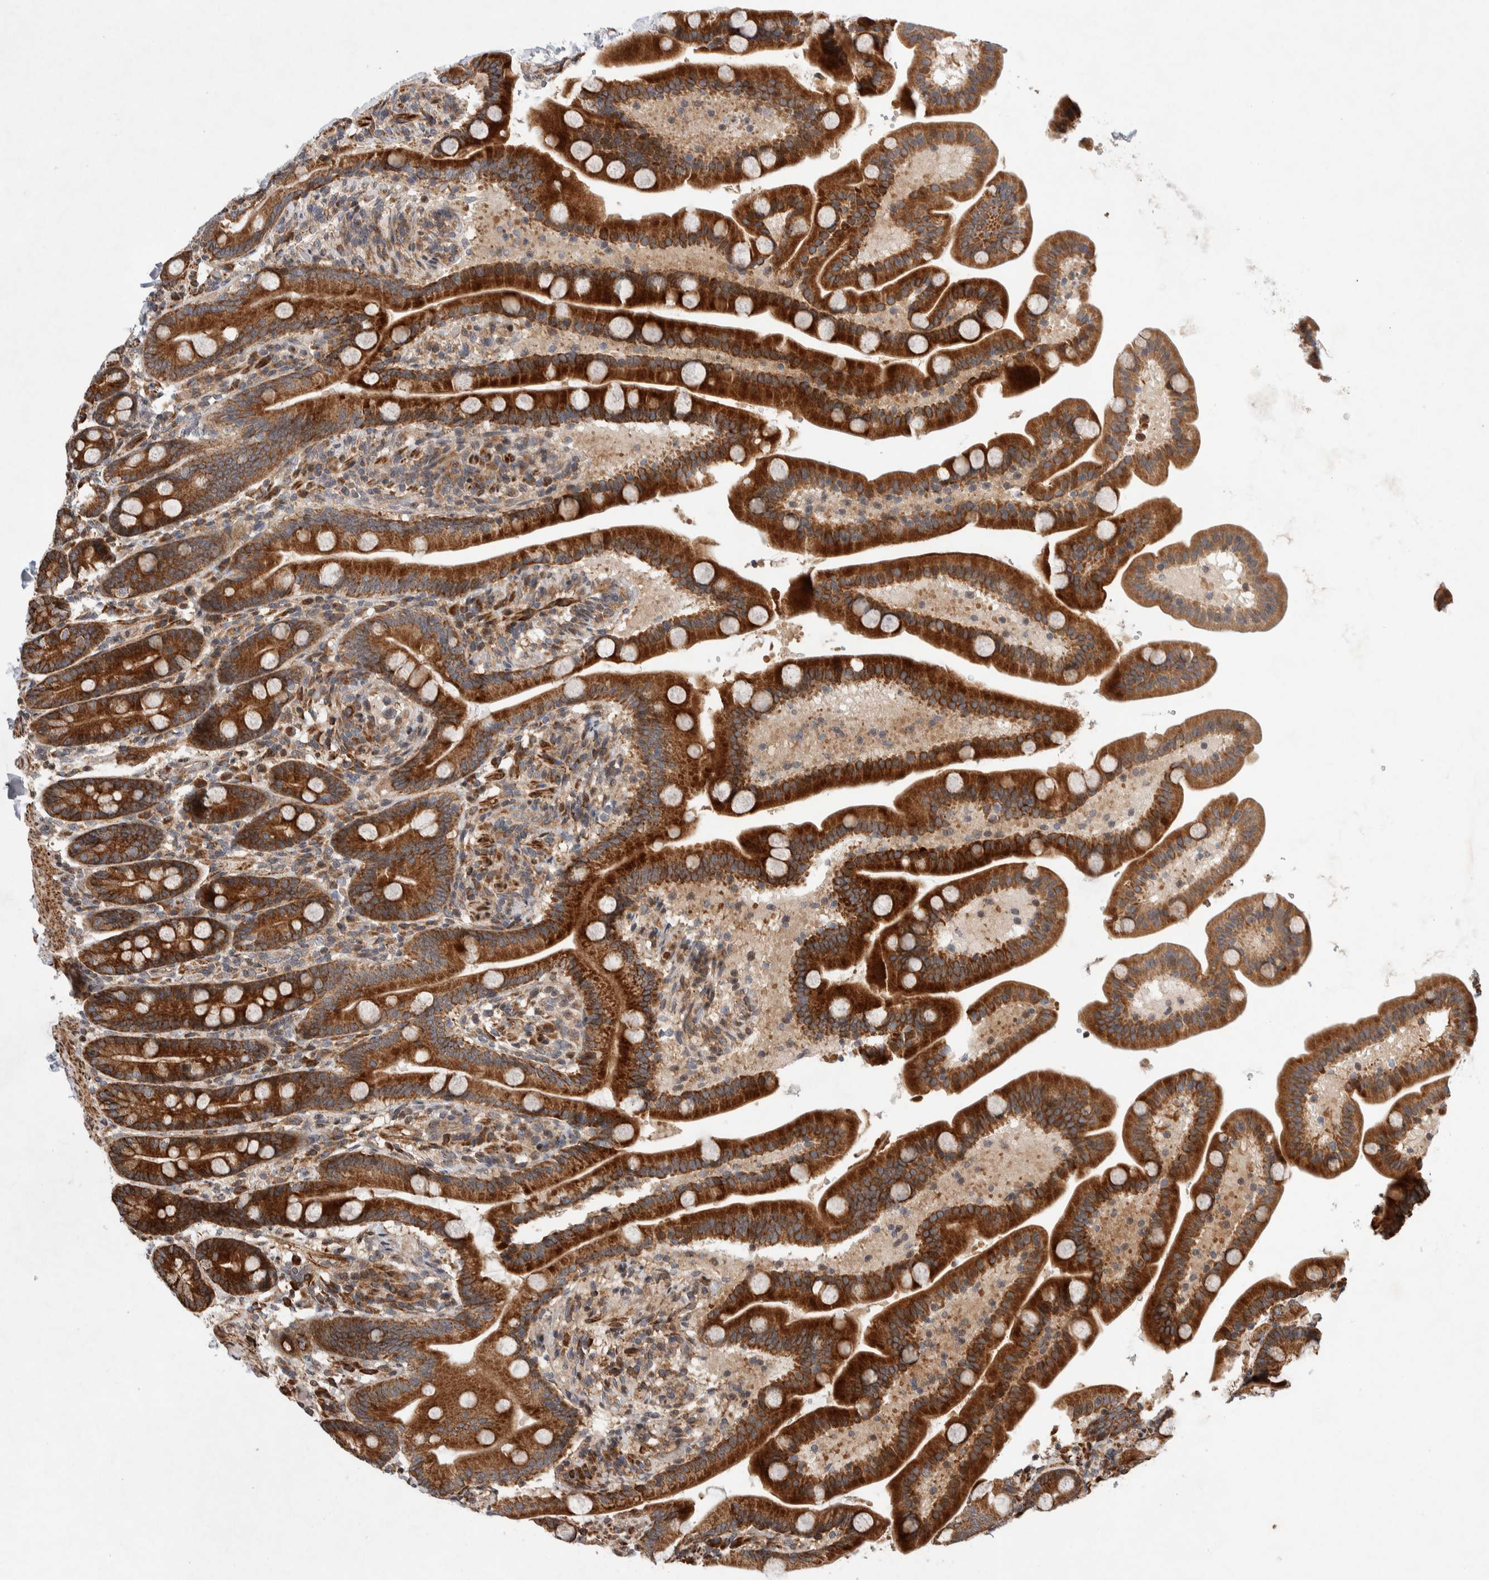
{"staining": {"intensity": "strong", "quantity": ">75%", "location": "cytoplasmic/membranous"}, "tissue": "duodenum", "cell_type": "Glandular cells", "image_type": "normal", "snomed": [{"axis": "morphology", "description": "Normal tissue, NOS"}, {"axis": "topography", "description": "Duodenum"}], "caption": "The histopathology image shows immunohistochemical staining of benign duodenum. There is strong cytoplasmic/membranous staining is seen in about >75% of glandular cells.", "gene": "LZTS1", "patient": {"sex": "male", "age": 54}}